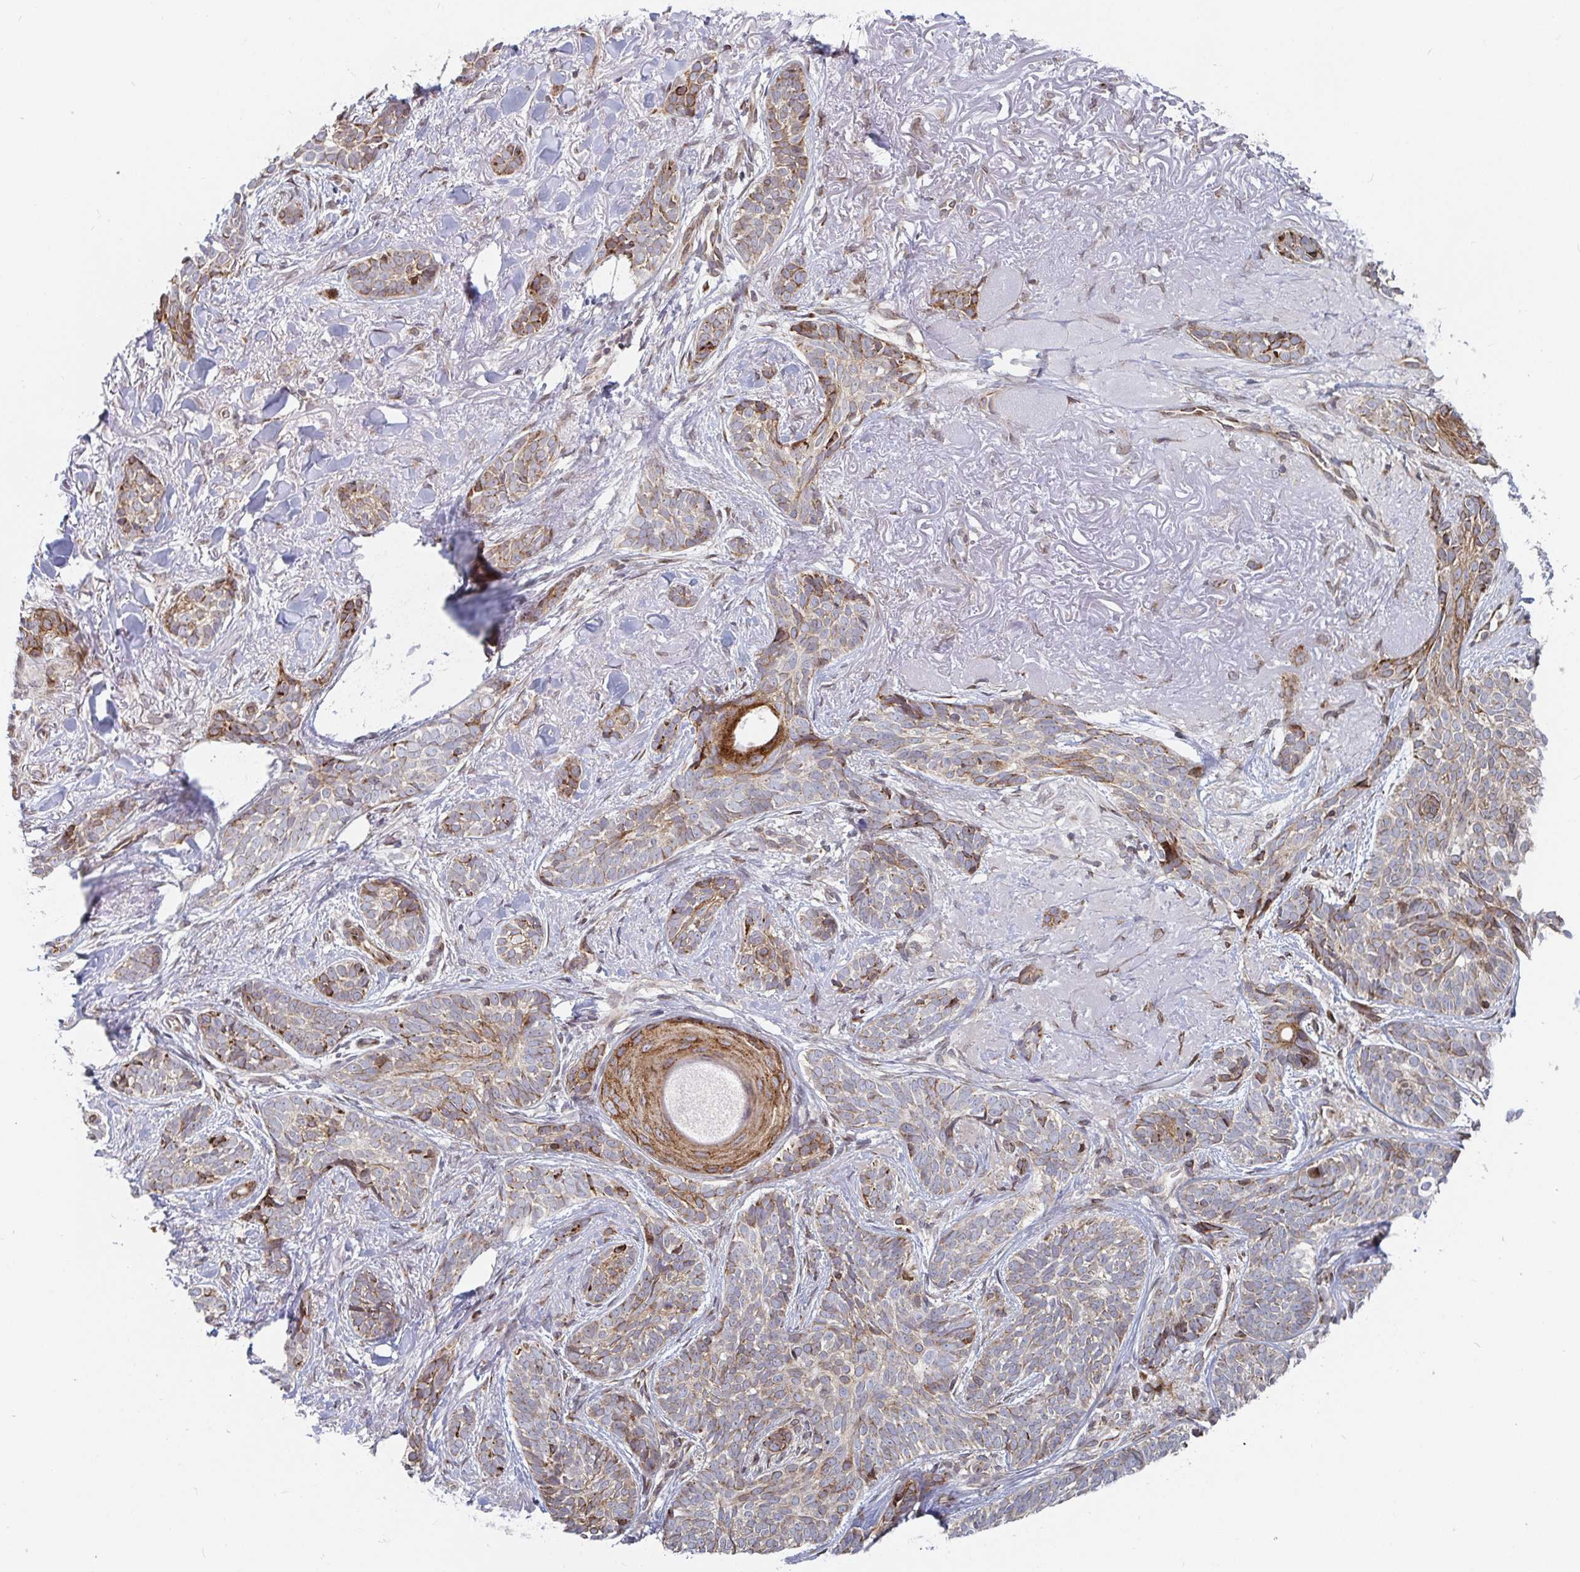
{"staining": {"intensity": "moderate", "quantity": "25%-75%", "location": "cytoplasmic/membranous"}, "tissue": "skin cancer", "cell_type": "Tumor cells", "image_type": "cancer", "snomed": [{"axis": "morphology", "description": "Basal cell carcinoma"}, {"axis": "morphology", "description": "BCC, high aggressive"}, {"axis": "topography", "description": "Skin"}], "caption": "This is a micrograph of immunohistochemistry (IHC) staining of basal cell carcinoma (skin), which shows moderate expression in the cytoplasmic/membranous of tumor cells.", "gene": "STARD8", "patient": {"sex": "female", "age": 79}}